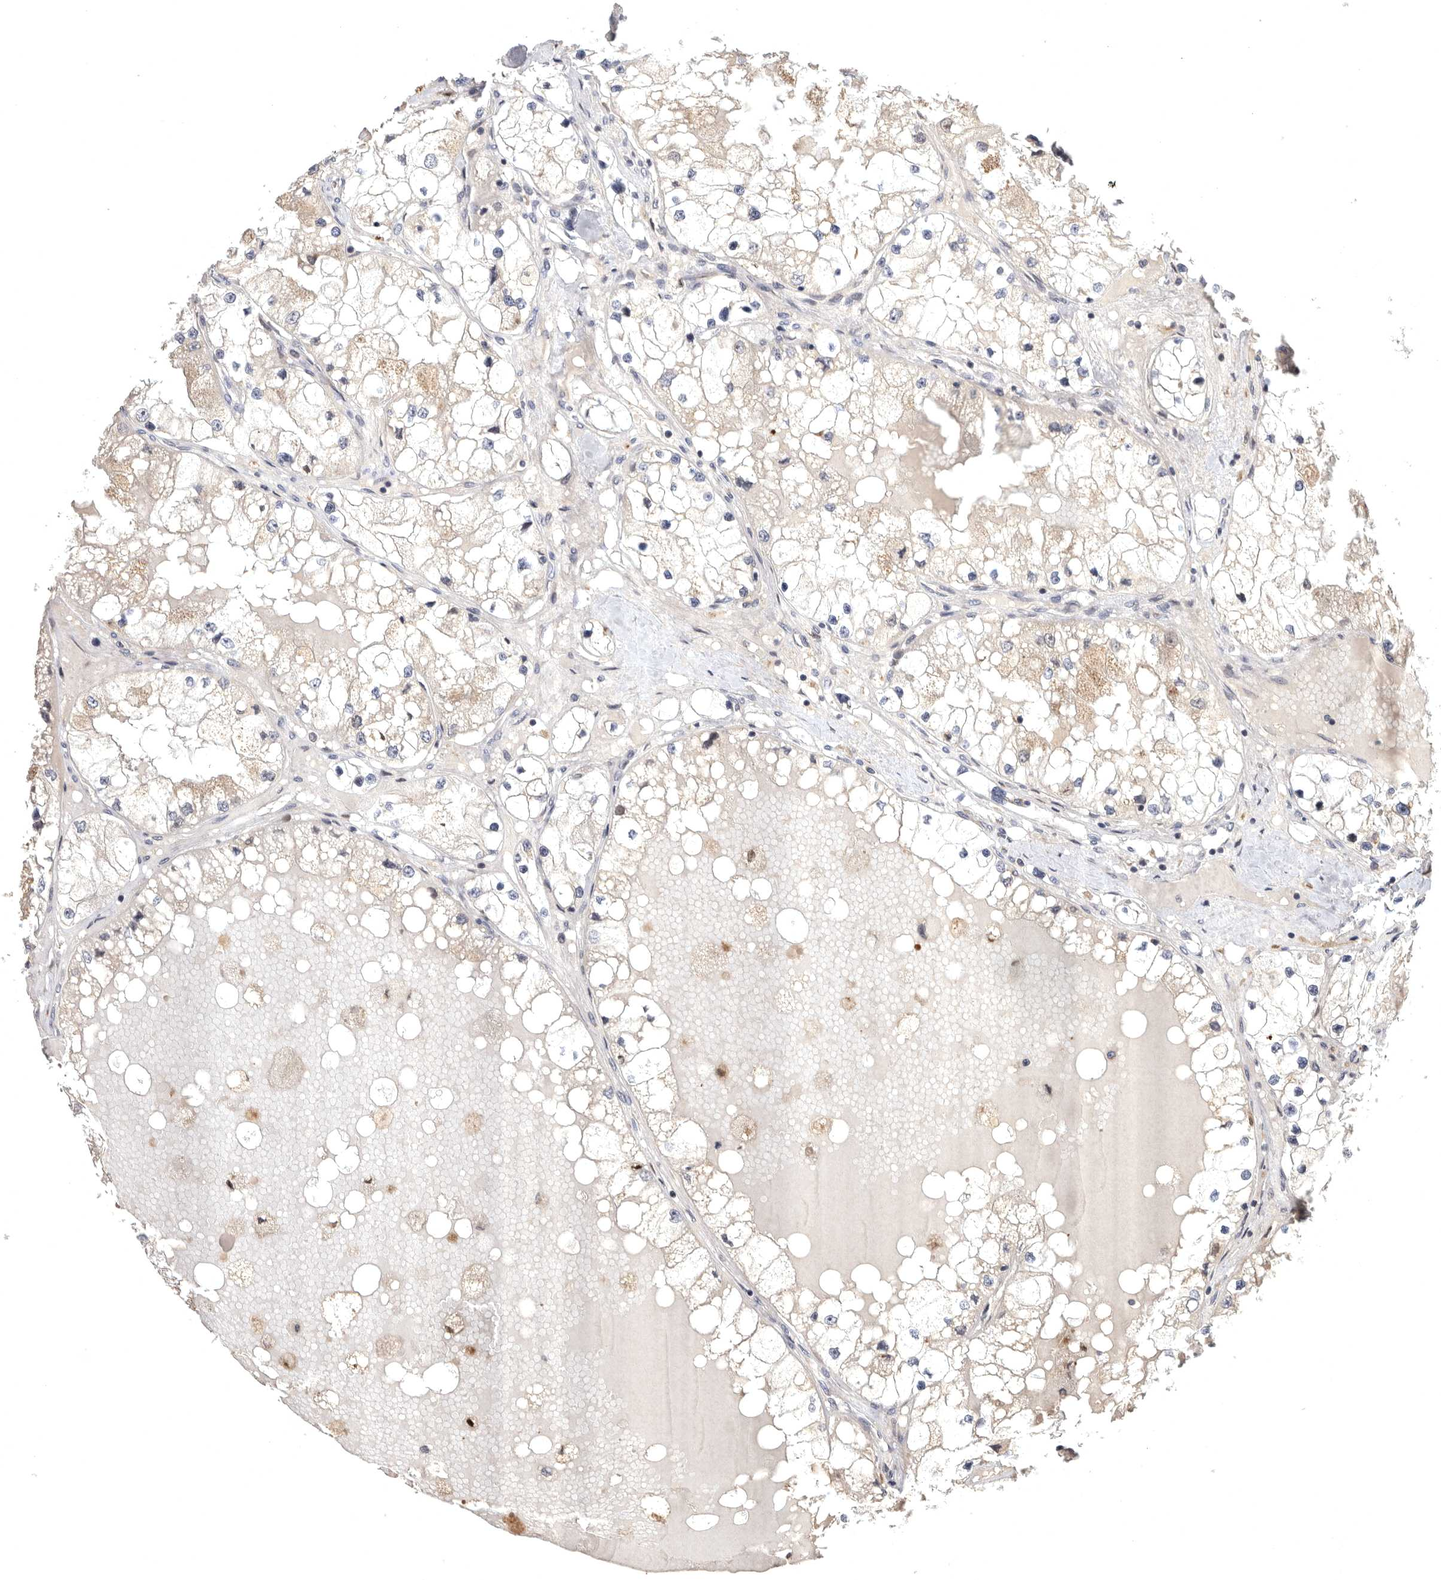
{"staining": {"intensity": "negative", "quantity": "none", "location": "none"}, "tissue": "renal cancer", "cell_type": "Tumor cells", "image_type": "cancer", "snomed": [{"axis": "morphology", "description": "Adenocarcinoma, NOS"}, {"axis": "topography", "description": "Kidney"}], "caption": "Immunohistochemical staining of renal cancer (adenocarcinoma) displays no significant staining in tumor cells.", "gene": "MAN2A1", "patient": {"sex": "male", "age": 68}}